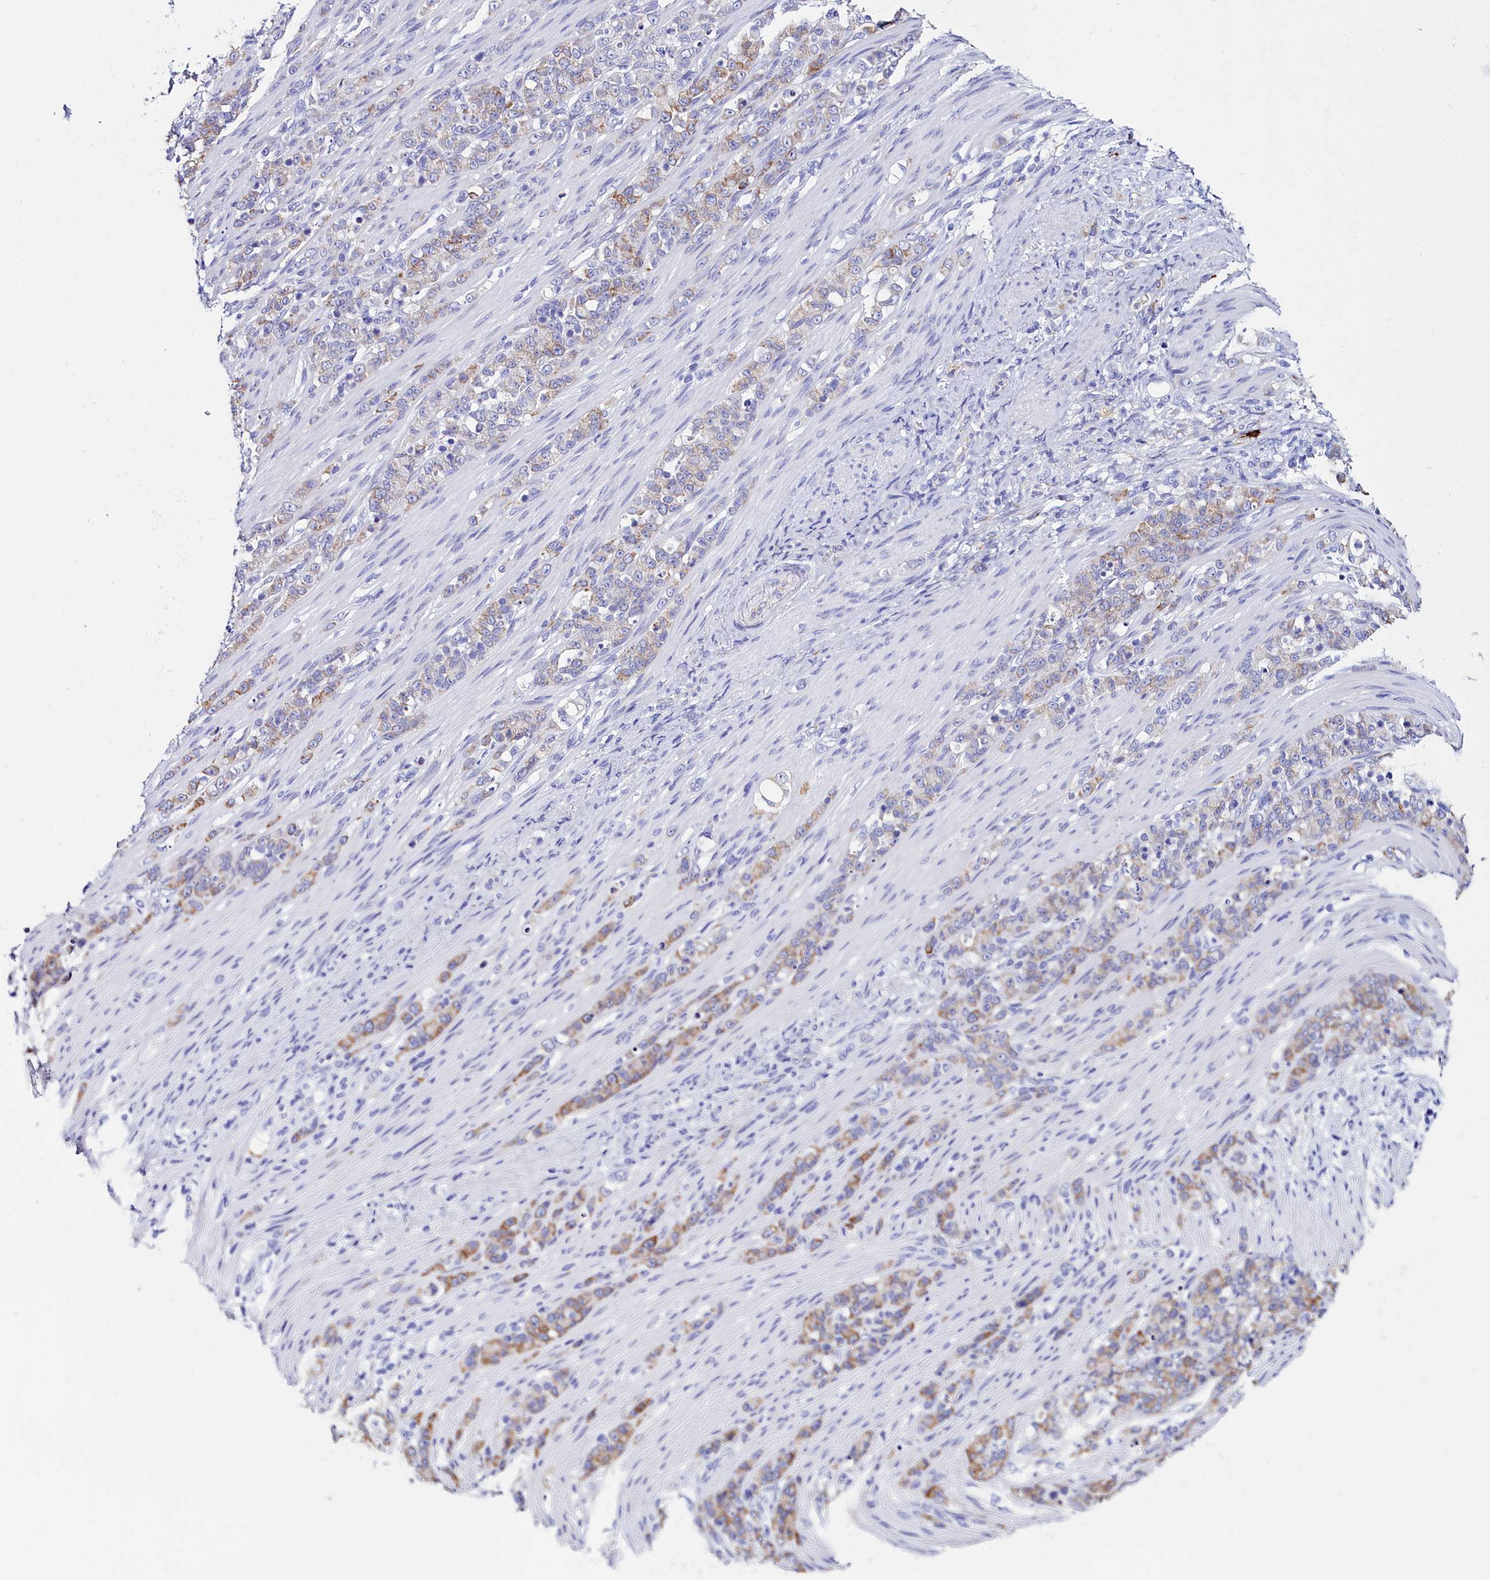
{"staining": {"intensity": "moderate", "quantity": "<25%", "location": "cytoplasmic/membranous"}, "tissue": "stomach cancer", "cell_type": "Tumor cells", "image_type": "cancer", "snomed": [{"axis": "morphology", "description": "Adenocarcinoma, NOS"}, {"axis": "topography", "description": "Stomach"}], "caption": "Protein staining exhibits moderate cytoplasmic/membranous positivity in approximately <25% of tumor cells in stomach cancer (adenocarcinoma).", "gene": "TXNDC5", "patient": {"sex": "female", "age": 79}}